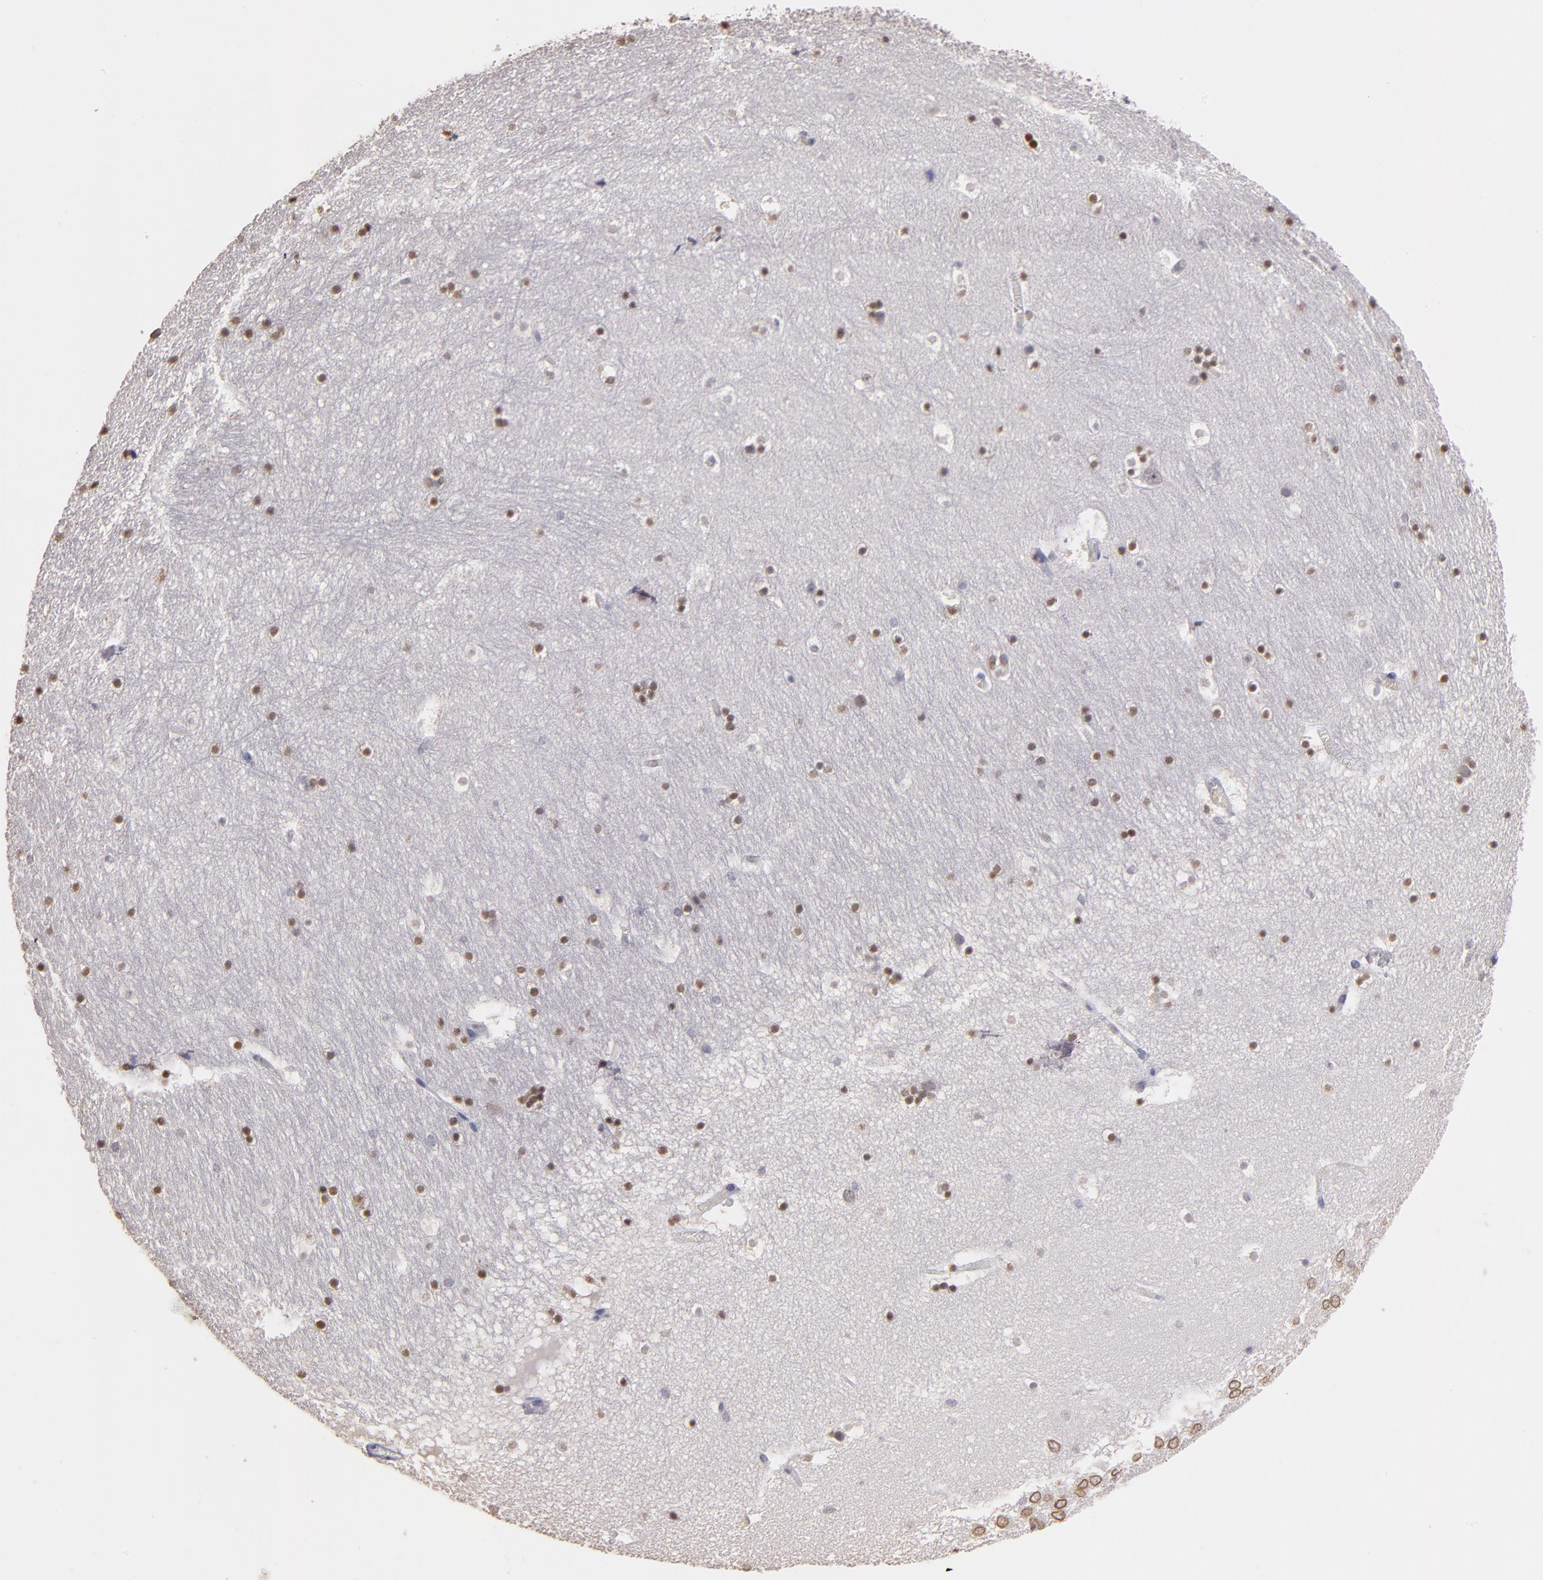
{"staining": {"intensity": "strong", "quantity": ">75%", "location": "nuclear"}, "tissue": "hippocampus", "cell_type": "Glial cells", "image_type": "normal", "snomed": [{"axis": "morphology", "description": "Normal tissue, NOS"}, {"axis": "topography", "description": "Hippocampus"}], "caption": "Glial cells display high levels of strong nuclear expression in about >75% of cells in normal hippocampus. (Stains: DAB in brown, nuclei in blue, Microscopy: brightfield microscopy at high magnification).", "gene": "SOX10", "patient": {"sex": "male", "age": 45}}